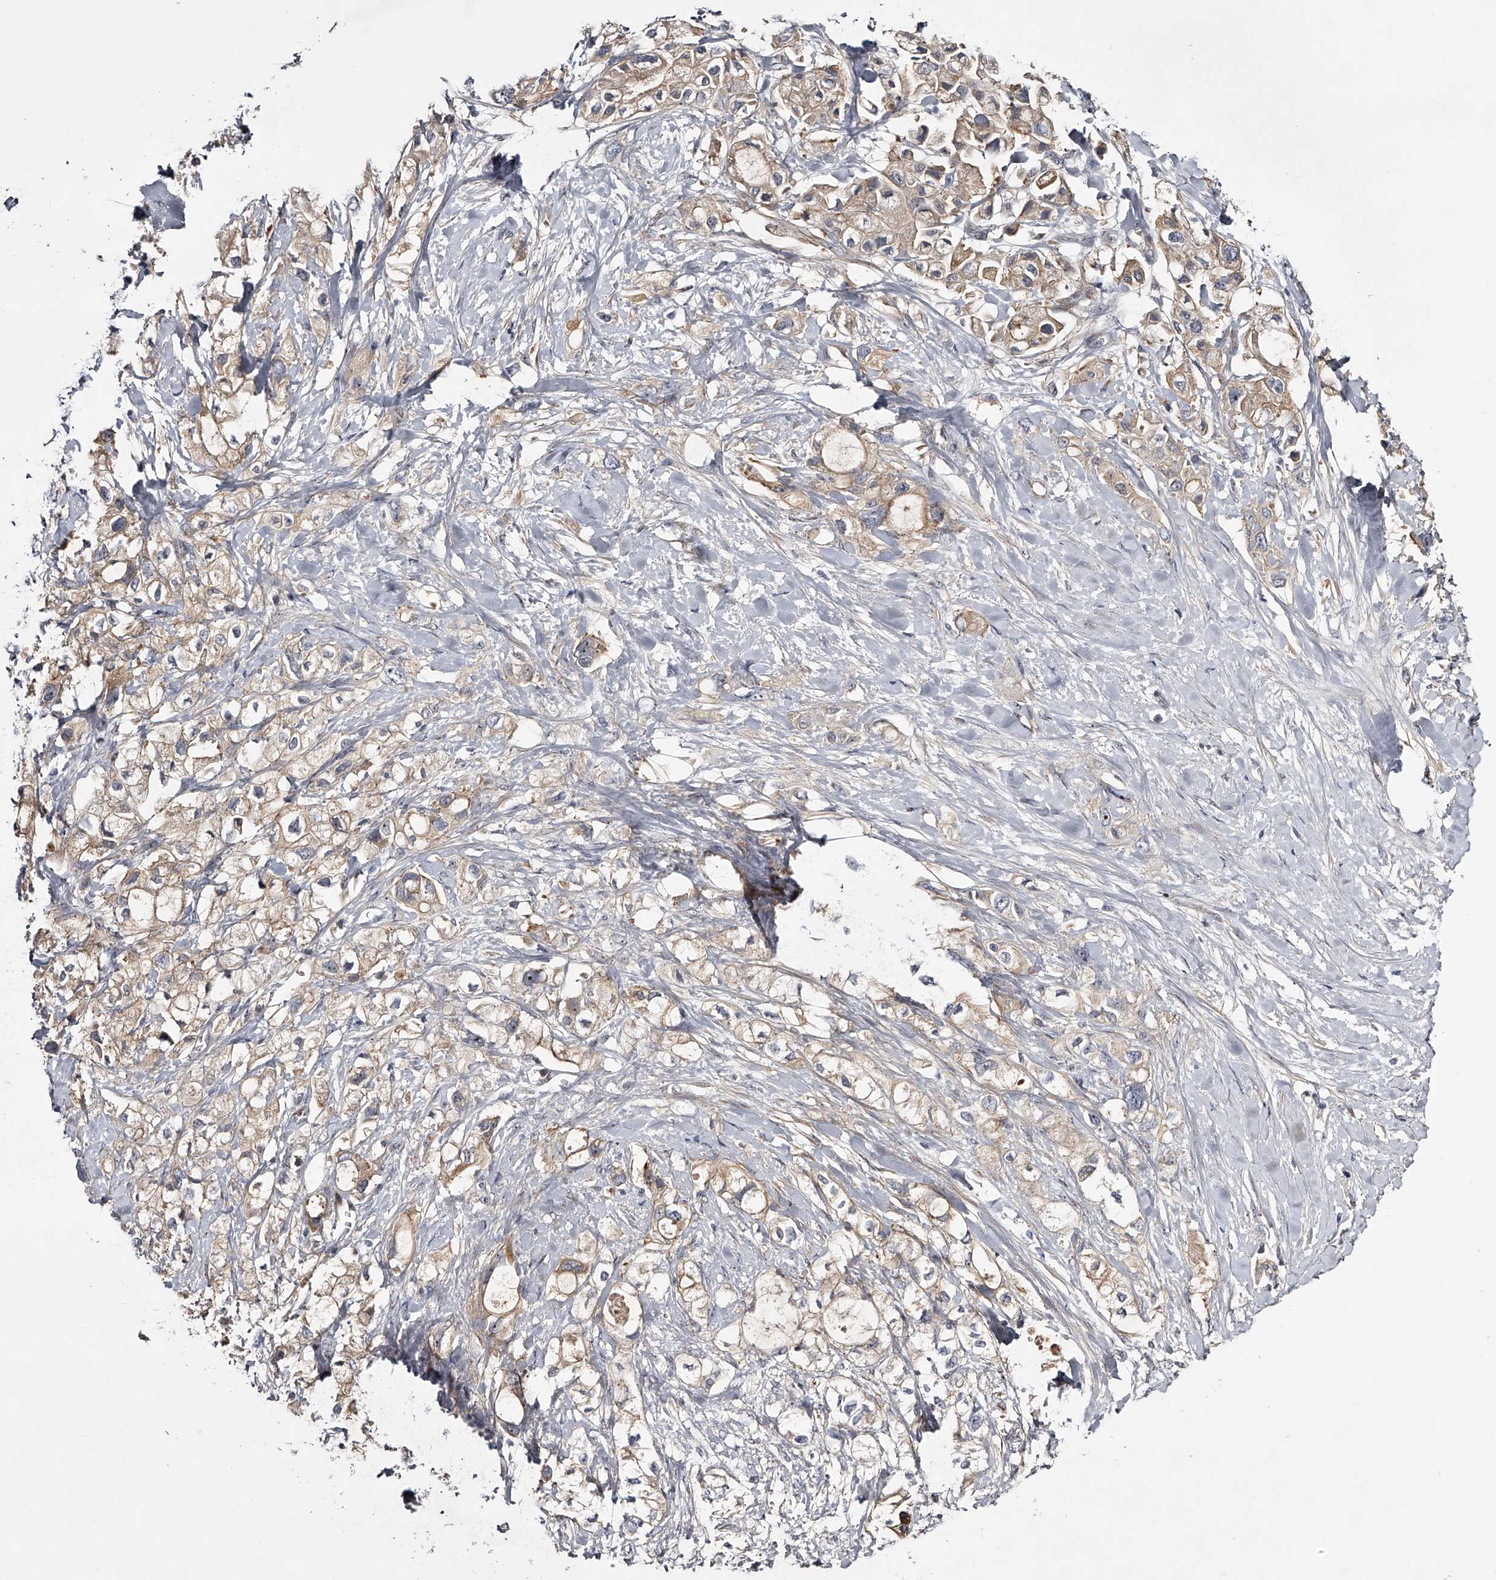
{"staining": {"intensity": "weak", "quantity": ">75%", "location": "cytoplasmic/membranous,nuclear"}, "tissue": "pancreatic cancer", "cell_type": "Tumor cells", "image_type": "cancer", "snomed": [{"axis": "morphology", "description": "Adenocarcinoma, NOS"}, {"axis": "topography", "description": "Pancreas"}], "caption": "The photomicrograph displays staining of pancreatic adenocarcinoma, revealing weak cytoplasmic/membranous and nuclear protein staining (brown color) within tumor cells.", "gene": "MDN1", "patient": {"sex": "female", "age": 56}}